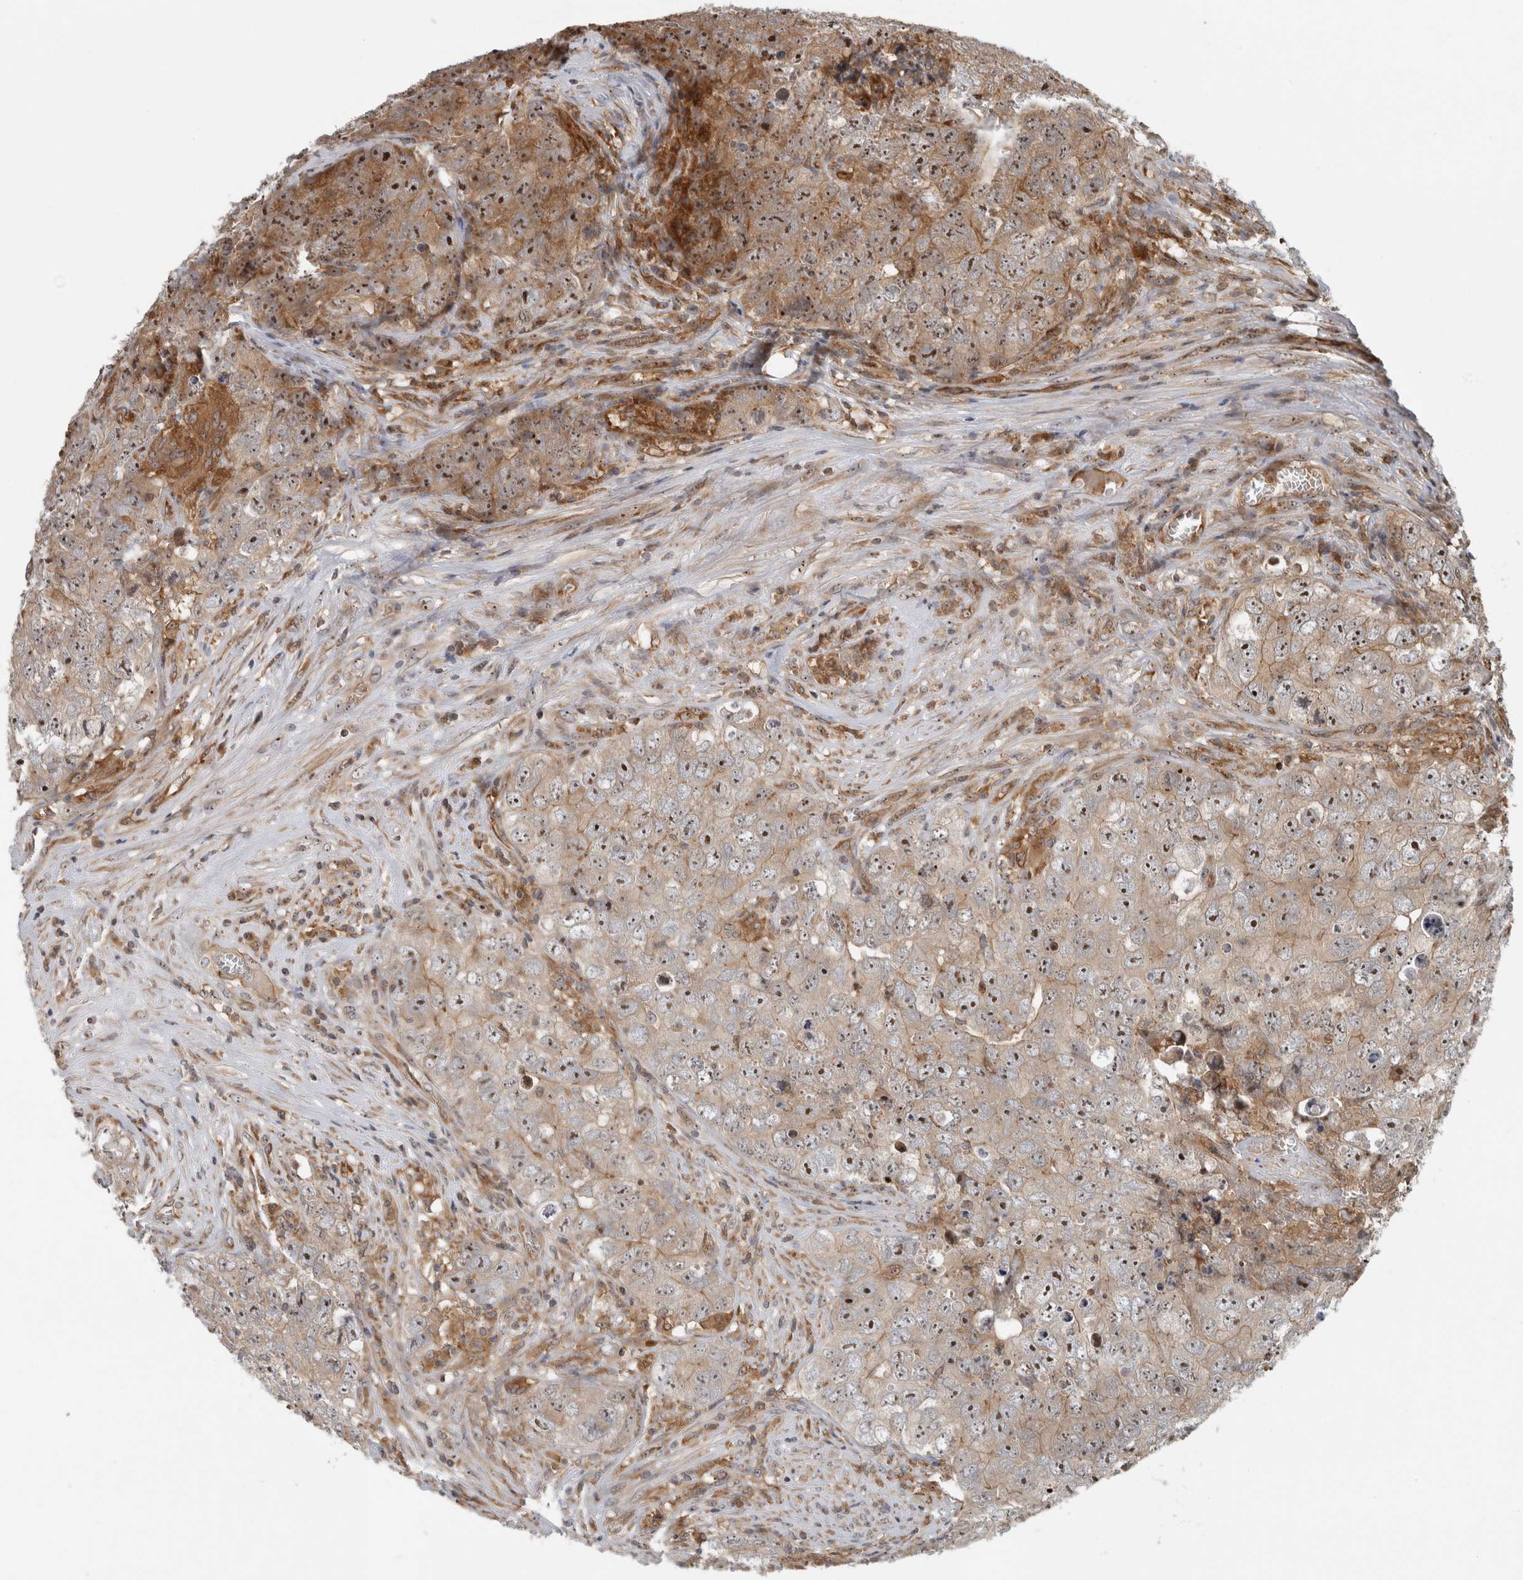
{"staining": {"intensity": "moderate", "quantity": ">75%", "location": "cytoplasmic/membranous,nuclear"}, "tissue": "testis cancer", "cell_type": "Tumor cells", "image_type": "cancer", "snomed": [{"axis": "morphology", "description": "Seminoma, NOS"}, {"axis": "morphology", "description": "Carcinoma, Embryonal, NOS"}, {"axis": "topography", "description": "Testis"}], "caption": "Protein staining exhibits moderate cytoplasmic/membranous and nuclear staining in about >75% of tumor cells in testis embryonal carcinoma.", "gene": "WASF2", "patient": {"sex": "male", "age": 43}}